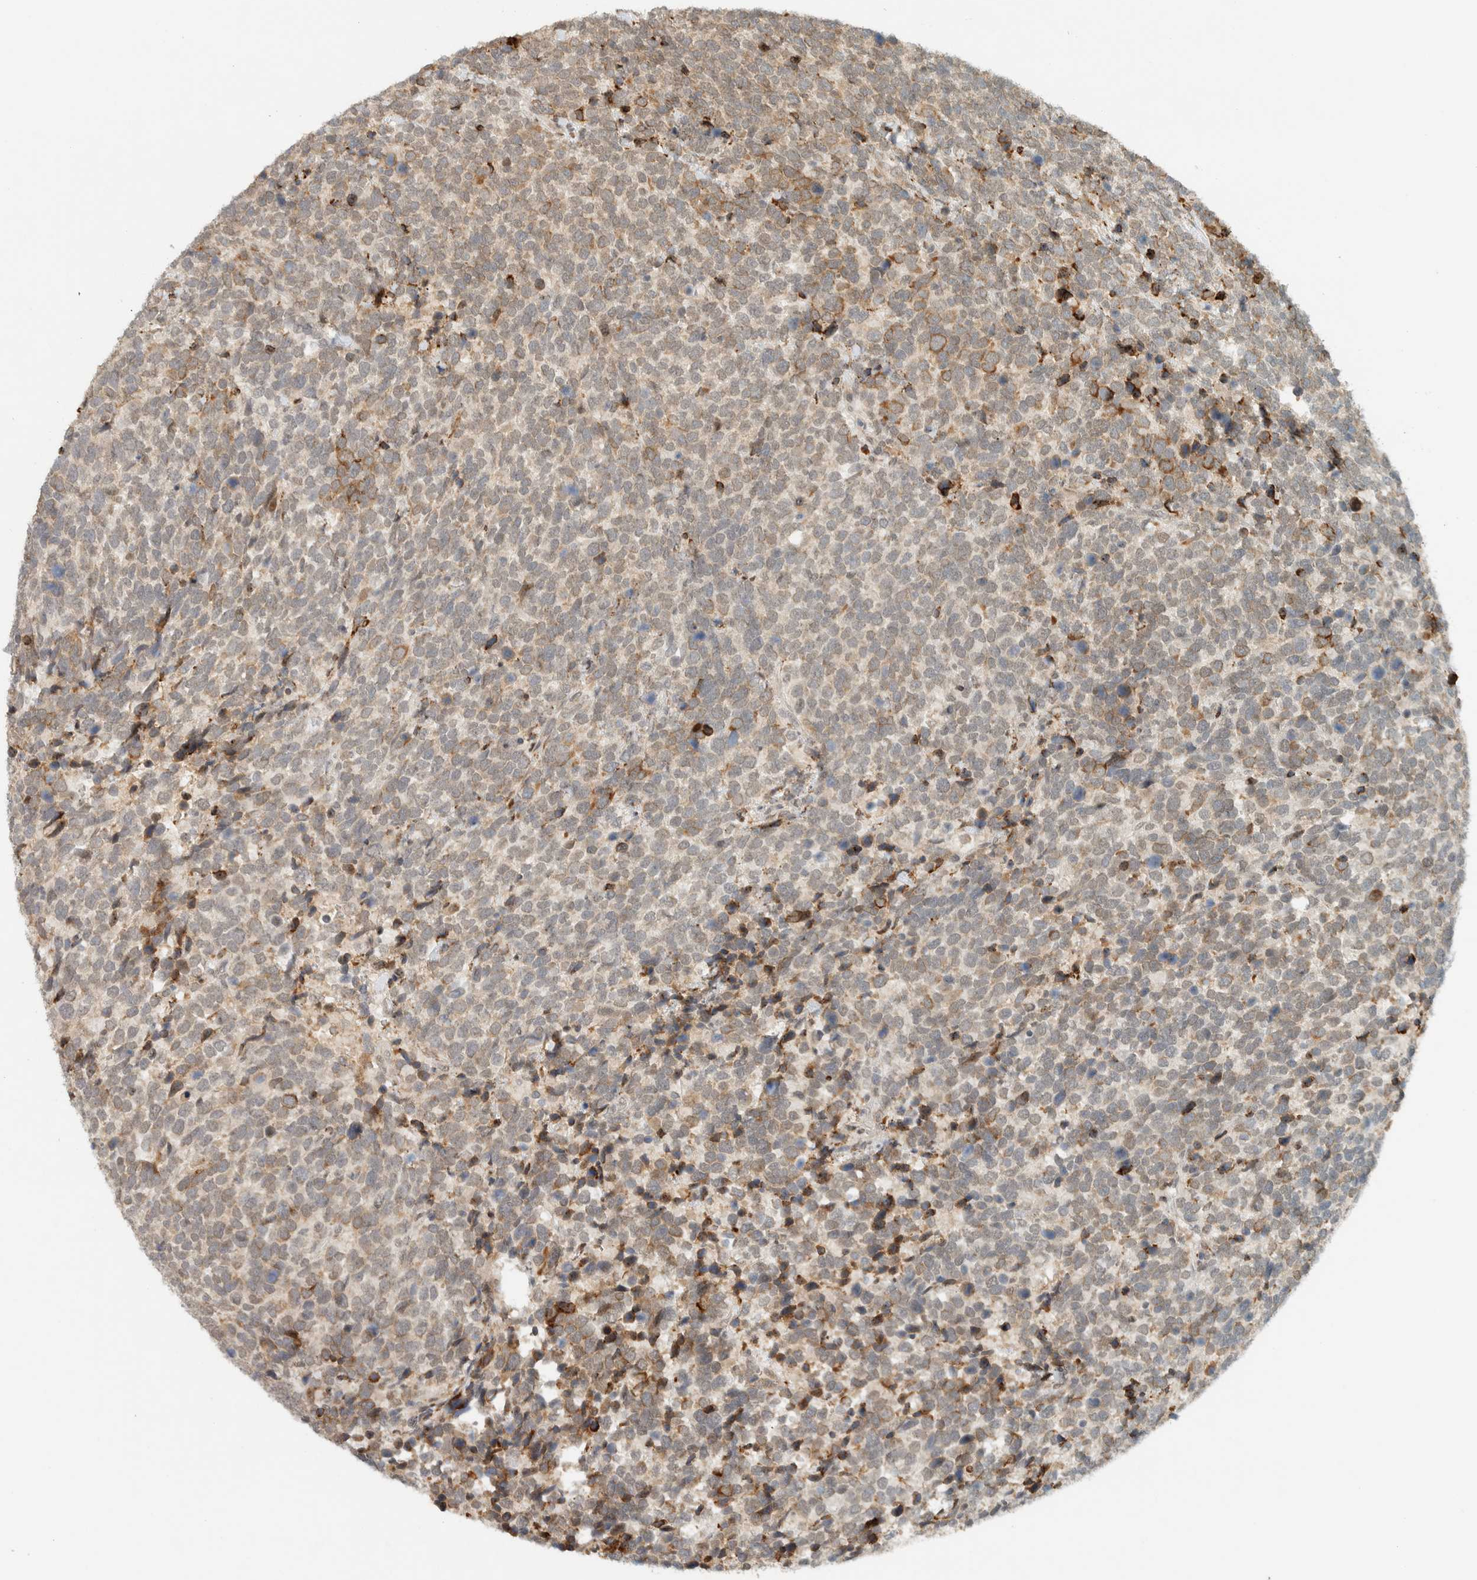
{"staining": {"intensity": "moderate", "quantity": ">75%", "location": "cytoplasmic/membranous"}, "tissue": "urothelial cancer", "cell_type": "Tumor cells", "image_type": "cancer", "snomed": [{"axis": "morphology", "description": "Urothelial carcinoma, High grade"}, {"axis": "topography", "description": "Urinary bladder"}], "caption": "Urothelial cancer stained for a protein (brown) displays moderate cytoplasmic/membranous positive expression in about >75% of tumor cells.", "gene": "ITPRID1", "patient": {"sex": "female", "age": 82}}